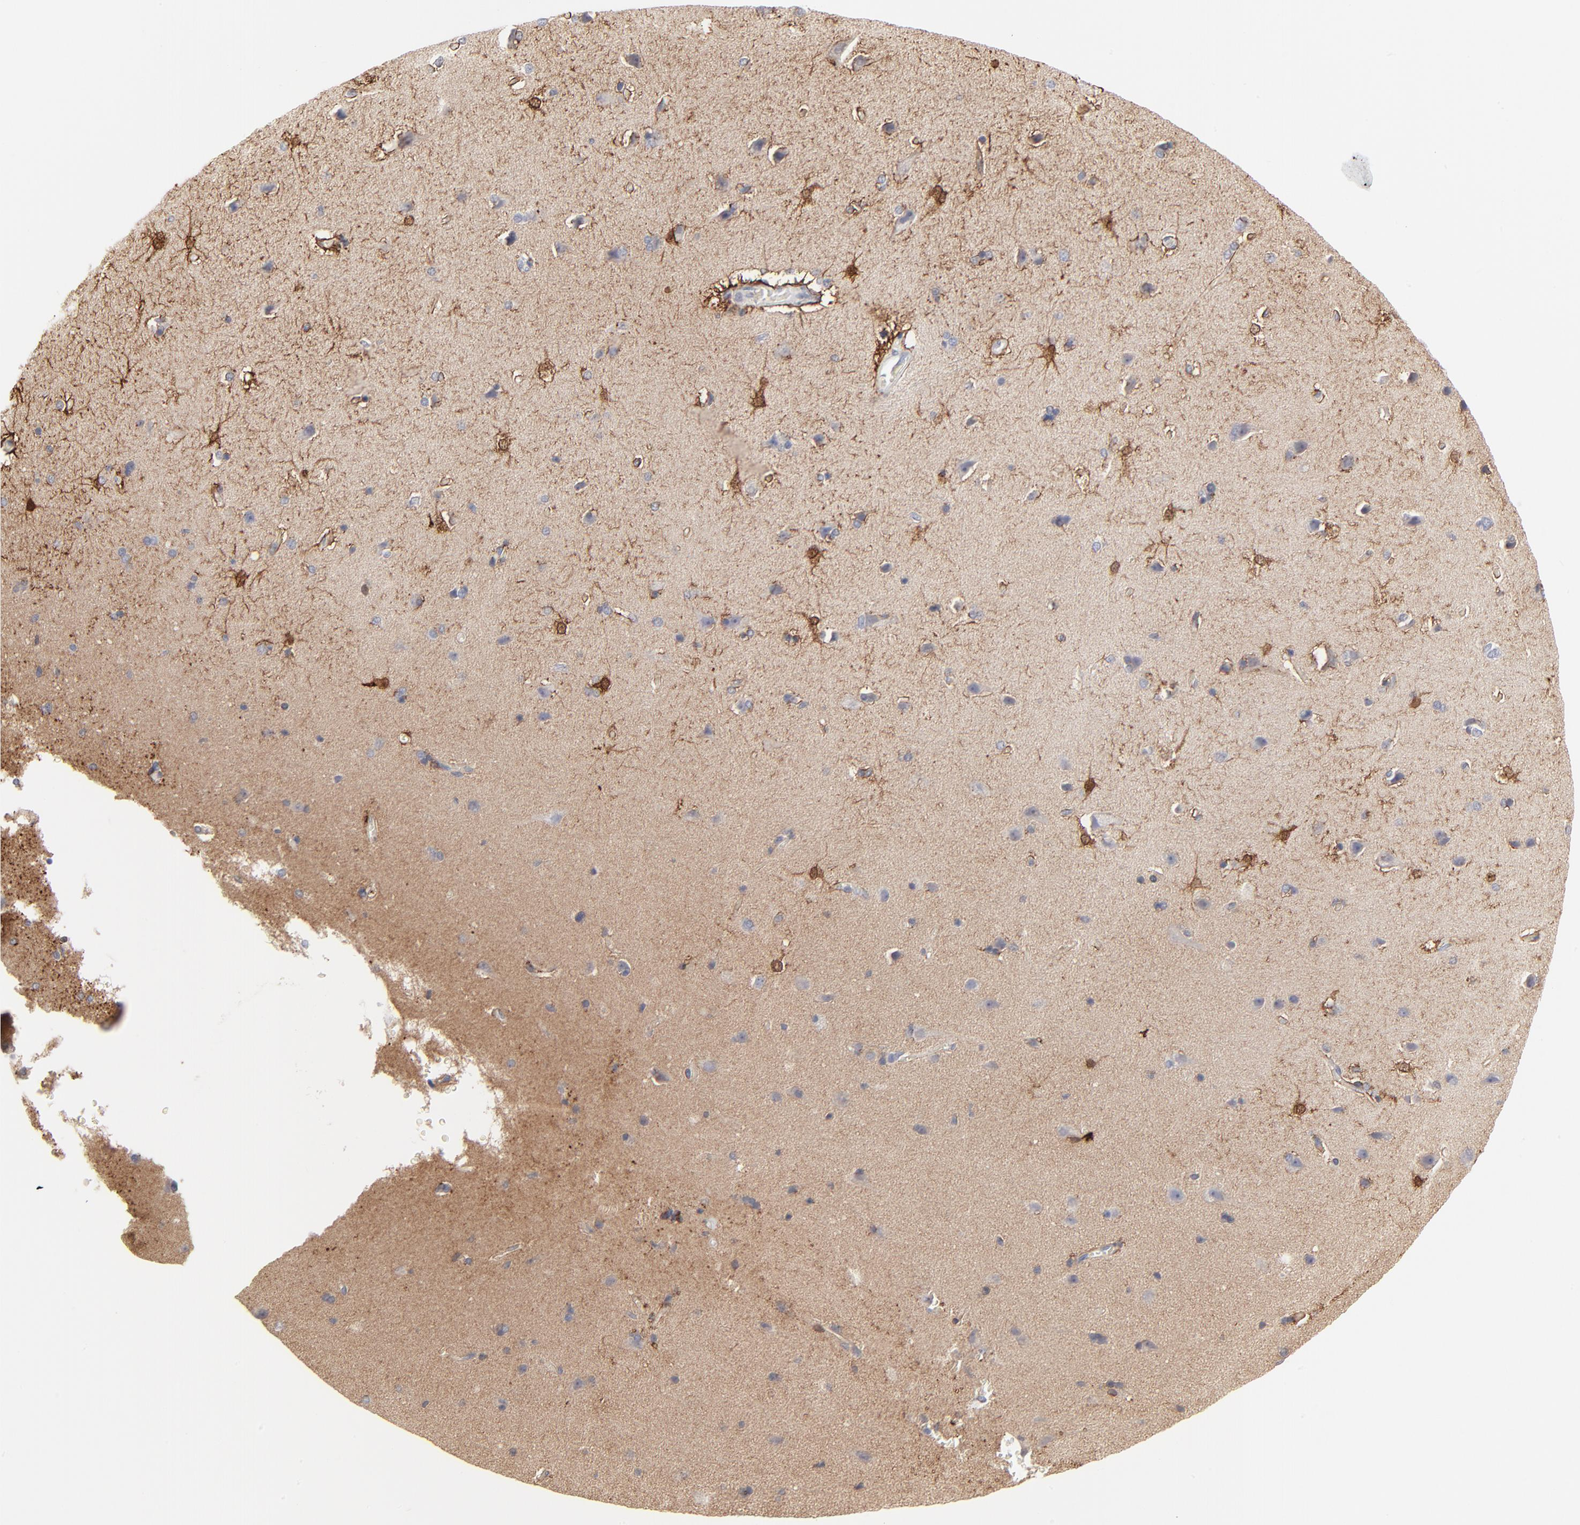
{"staining": {"intensity": "negative", "quantity": "none", "location": "none"}, "tissue": "cerebral cortex", "cell_type": "Endothelial cells", "image_type": "normal", "snomed": [{"axis": "morphology", "description": "Normal tissue, NOS"}, {"axis": "topography", "description": "Cerebral cortex"}], "caption": "IHC photomicrograph of benign cerebral cortex: human cerebral cortex stained with DAB (3,3'-diaminobenzidine) shows no significant protein expression in endothelial cells. (DAB immunohistochemistry, high magnification).", "gene": "AURKA", "patient": {"sex": "male", "age": 62}}